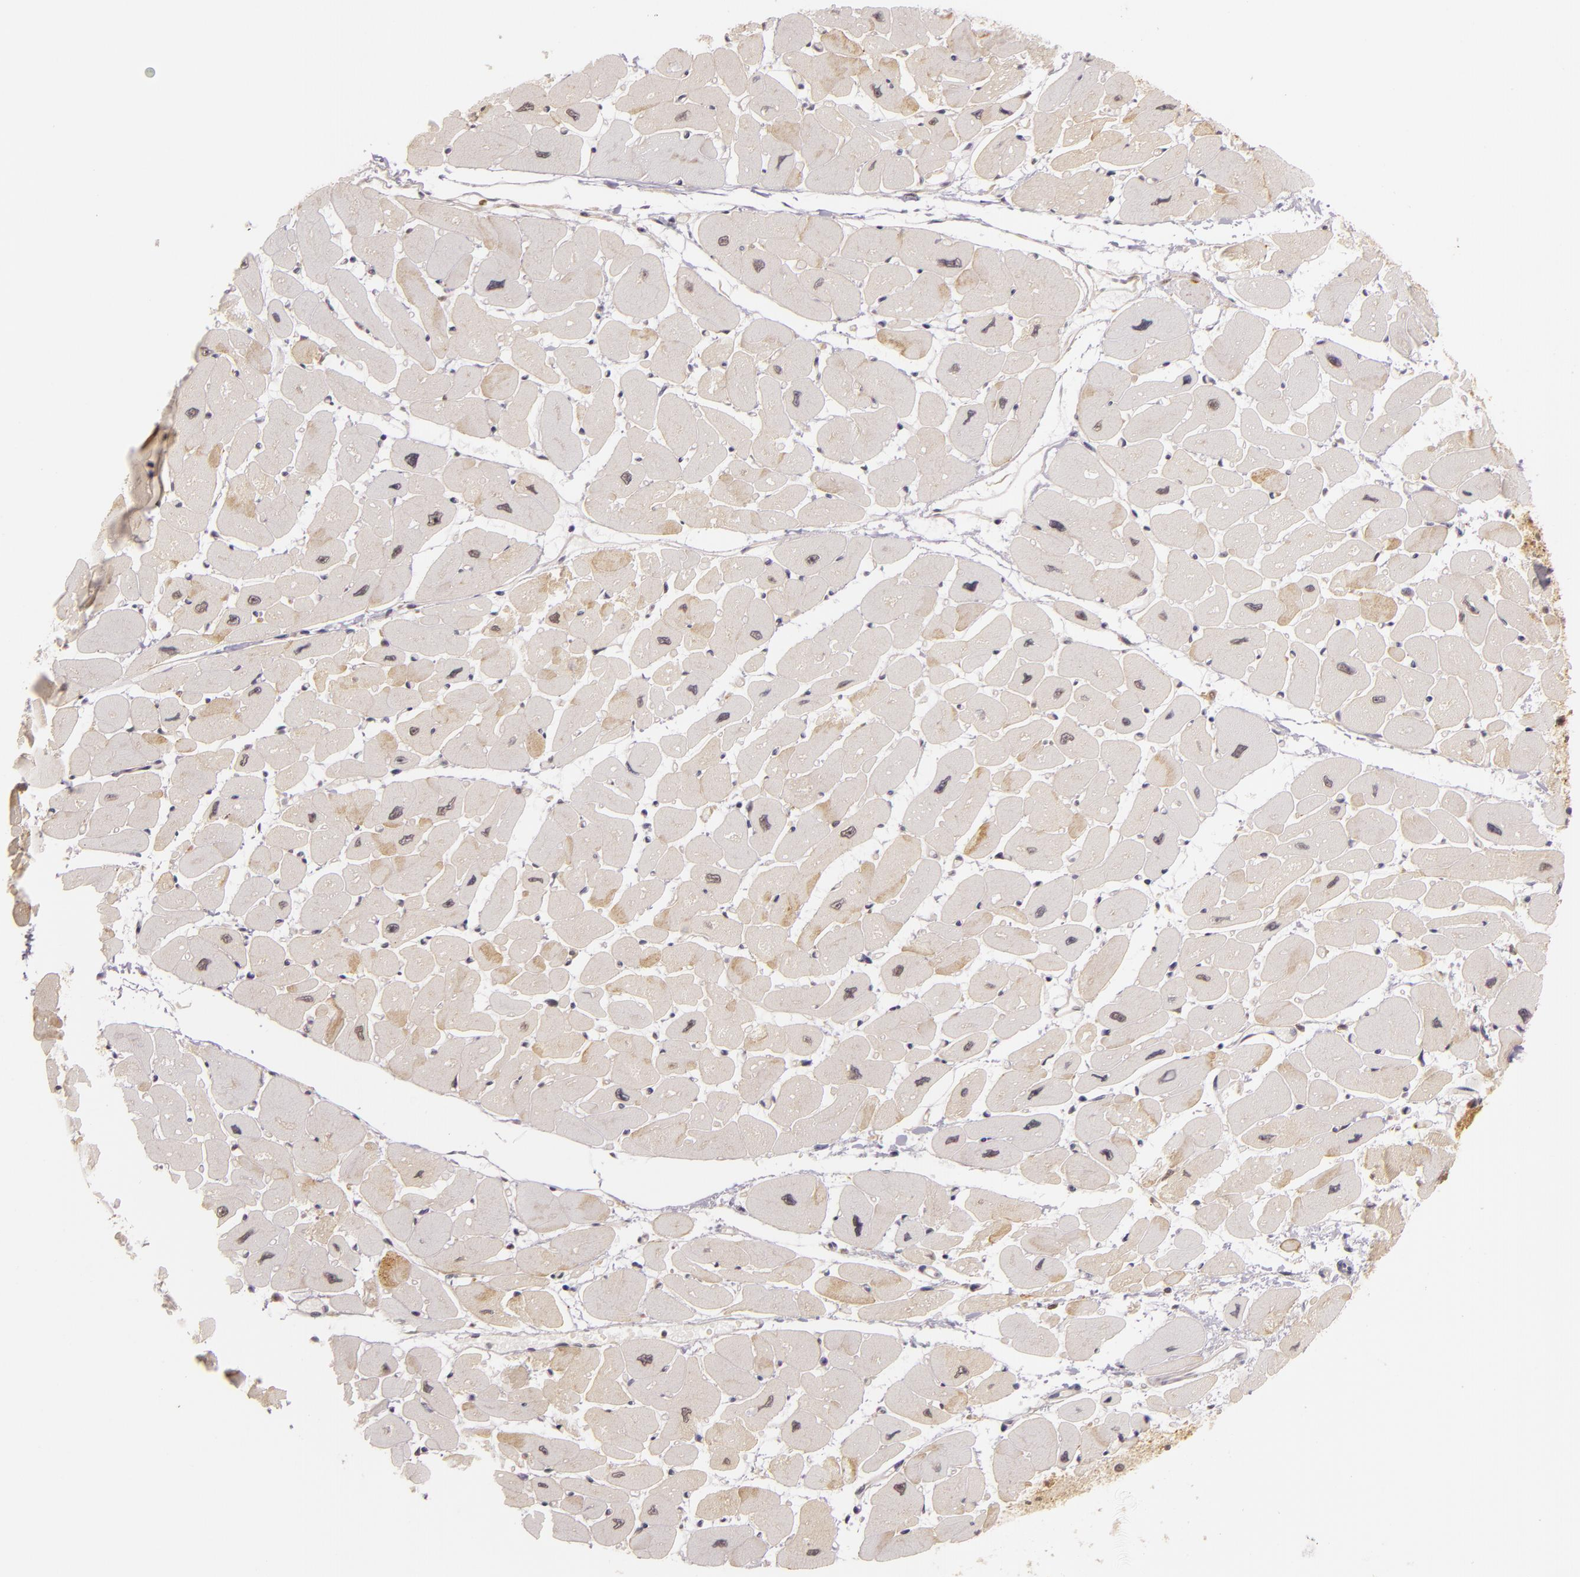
{"staining": {"intensity": "weak", "quantity": ">75%", "location": "cytoplasmic/membranous"}, "tissue": "heart muscle", "cell_type": "Cardiomyocytes", "image_type": "normal", "snomed": [{"axis": "morphology", "description": "Normal tissue, NOS"}, {"axis": "topography", "description": "Heart"}], "caption": "A brown stain labels weak cytoplasmic/membranous expression of a protein in cardiomyocytes of unremarkable human heart muscle. The protein is shown in brown color, while the nuclei are stained blue.", "gene": "TOM1", "patient": {"sex": "female", "age": 54}}